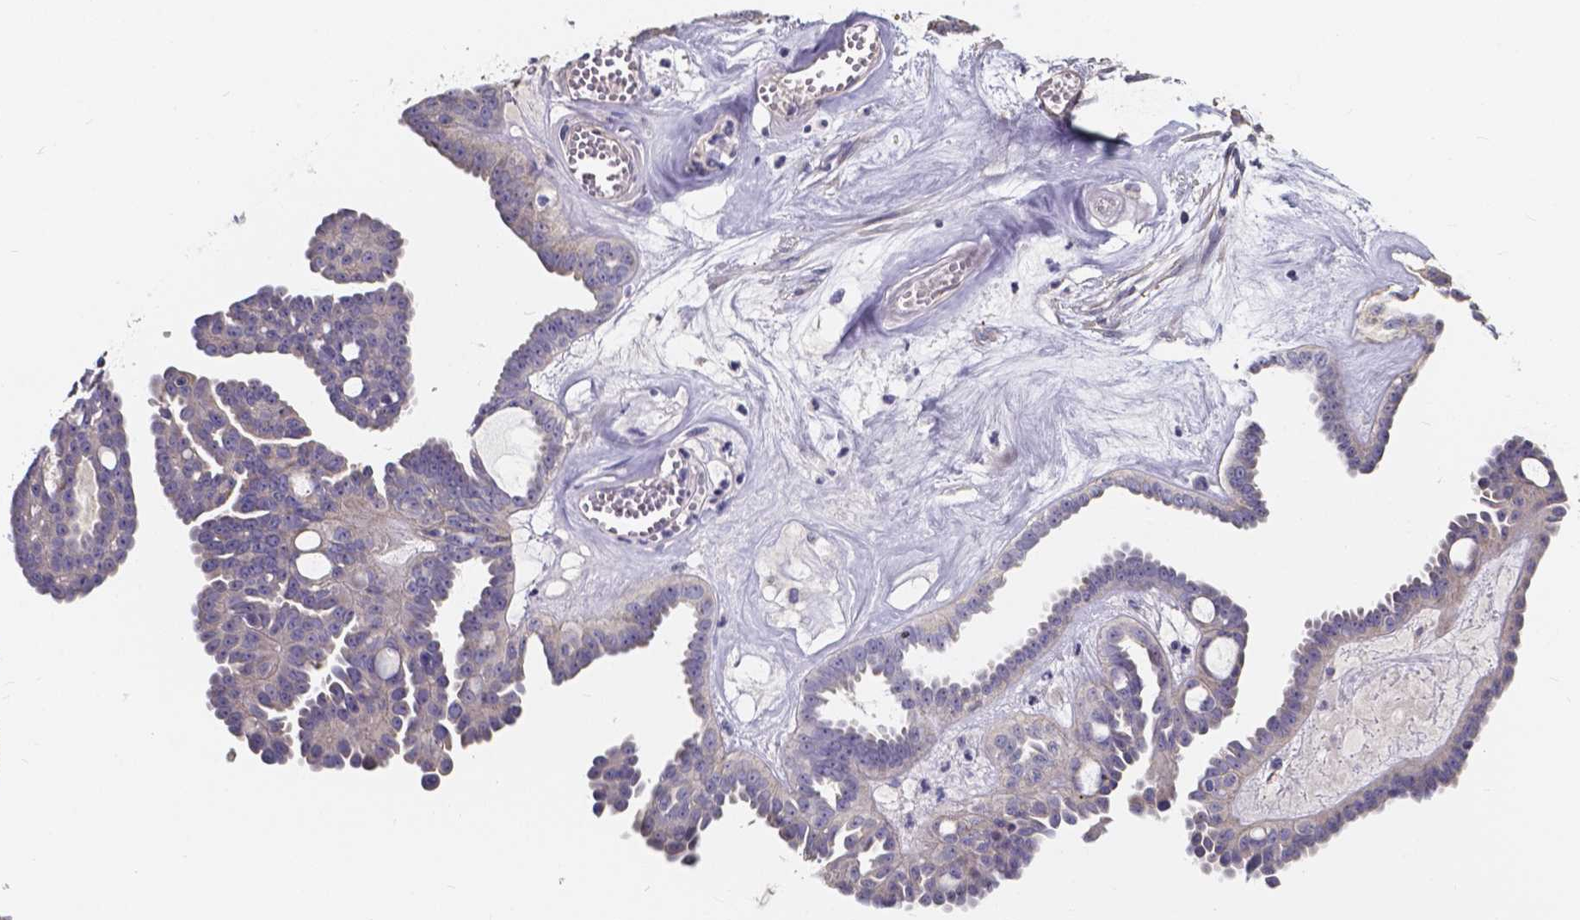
{"staining": {"intensity": "negative", "quantity": "none", "location": "none"}, "tissue": "ovarian cancer", "cell_type": "Tumor cells", "image_type": "cancer", "snomed": [{"axis": "morphology", "description": "Cystadenocarcinoma, serous, NOS"}, {"axis": "topography", "description": "Ovary"}], "caption": "The photomicrograph exhibits no staining of tumor cells in ovarian cancer (serous cystadenocarcinoma).", "gene": "THEMIS", "patient": {"sex": "female", "age": 71}}